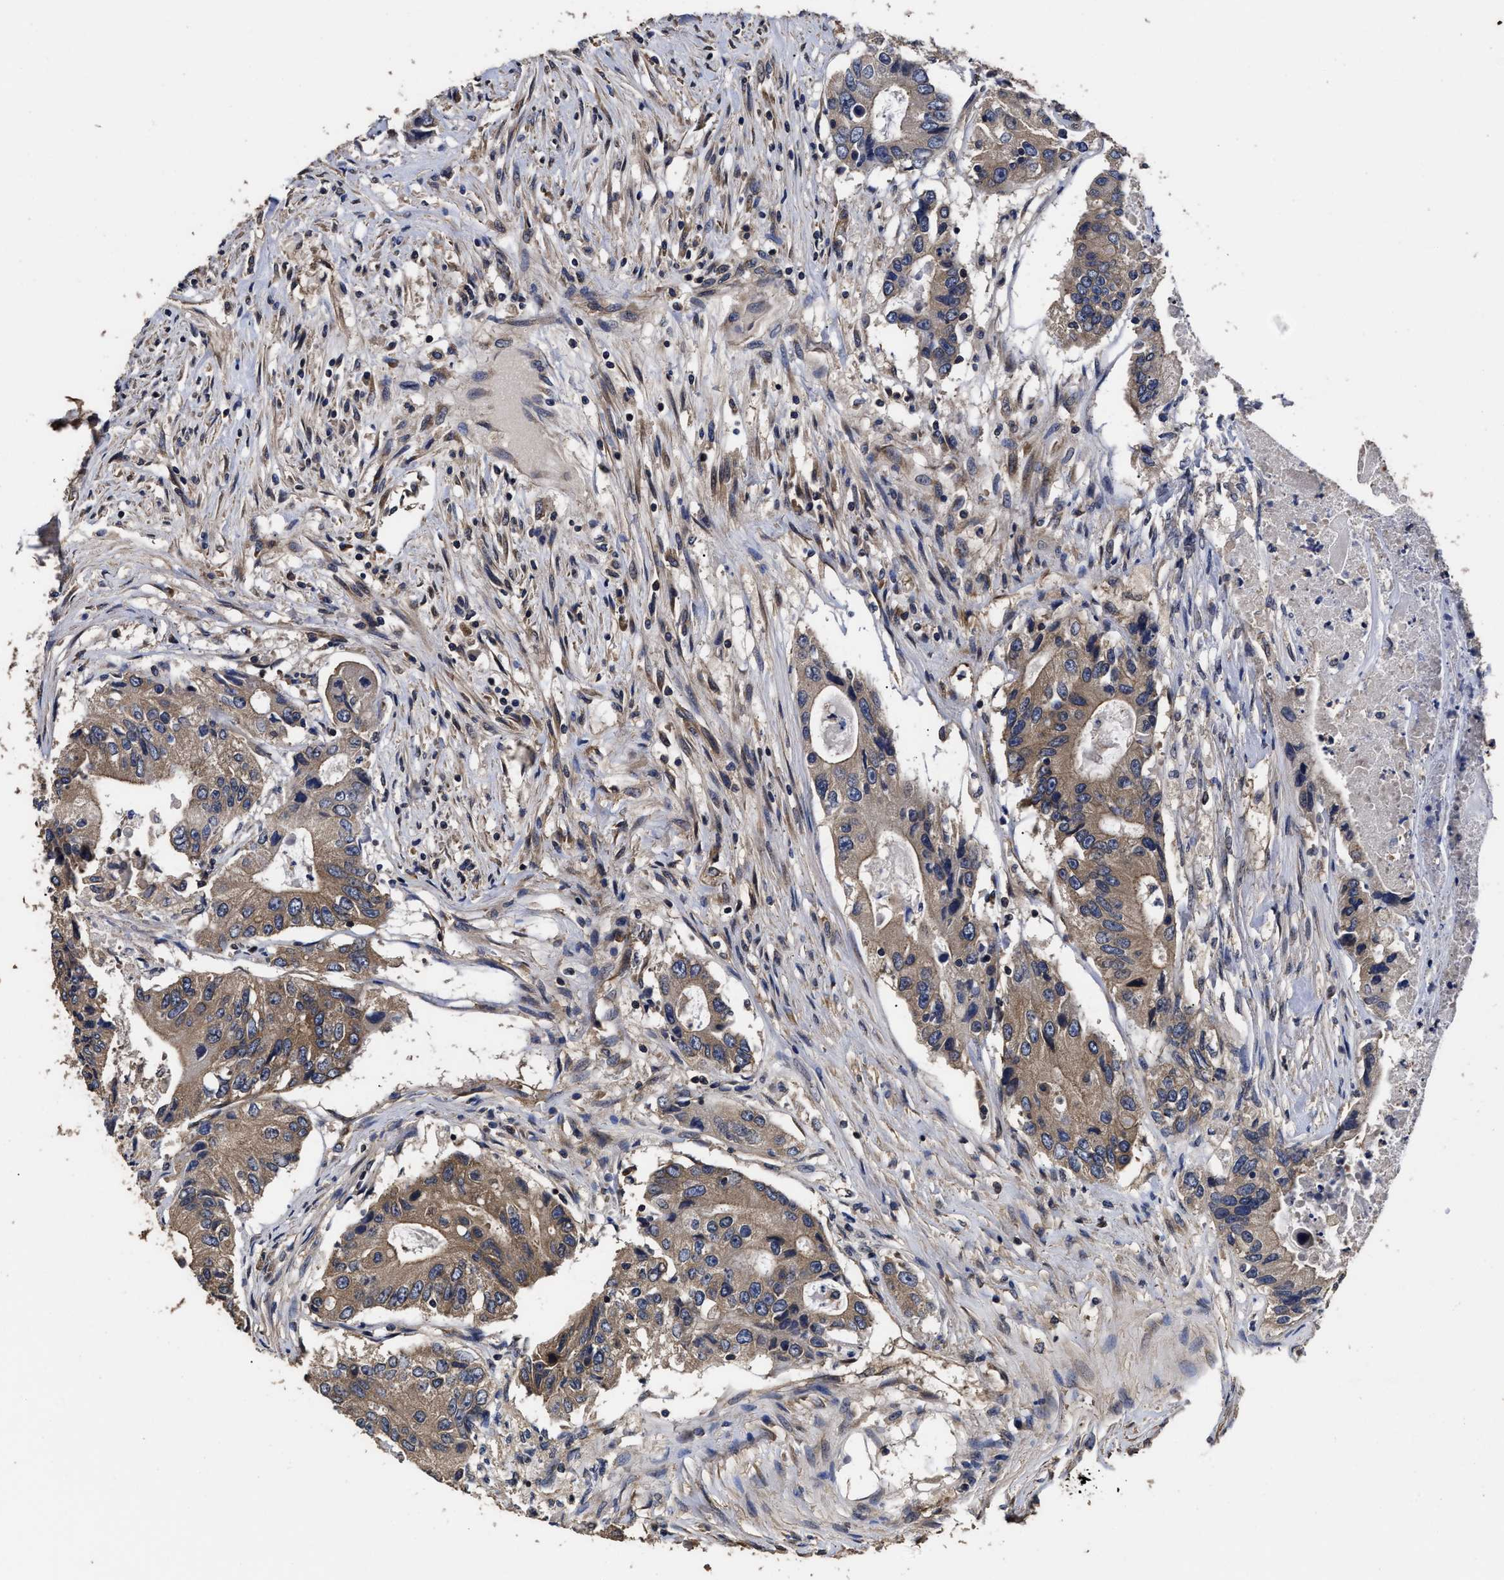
{"staining": {"intensity": "moderate", "quantity": ">75%", "location": "cytoplasmic/membranous"}, "tissue": "colorectal cancer", "cell_type": "Tumor cells", "image_type": "cancer", "snomed": [{"axis": "morphology", "description": "Adenocarcinoma, NOS"}, {"axis": "topography", "description": "Colon"}], "caption": "This photomicrograph demonstrates colorectal adenocarcinoma stained with IHC to label a protein in brown. The cytoplasmic/membranous of tumor cells show moderate positivity for the protein. Nuclei are counter-stained blue.", "gene": "AVEN", "patient": {"sex": "female", "age": 77}}